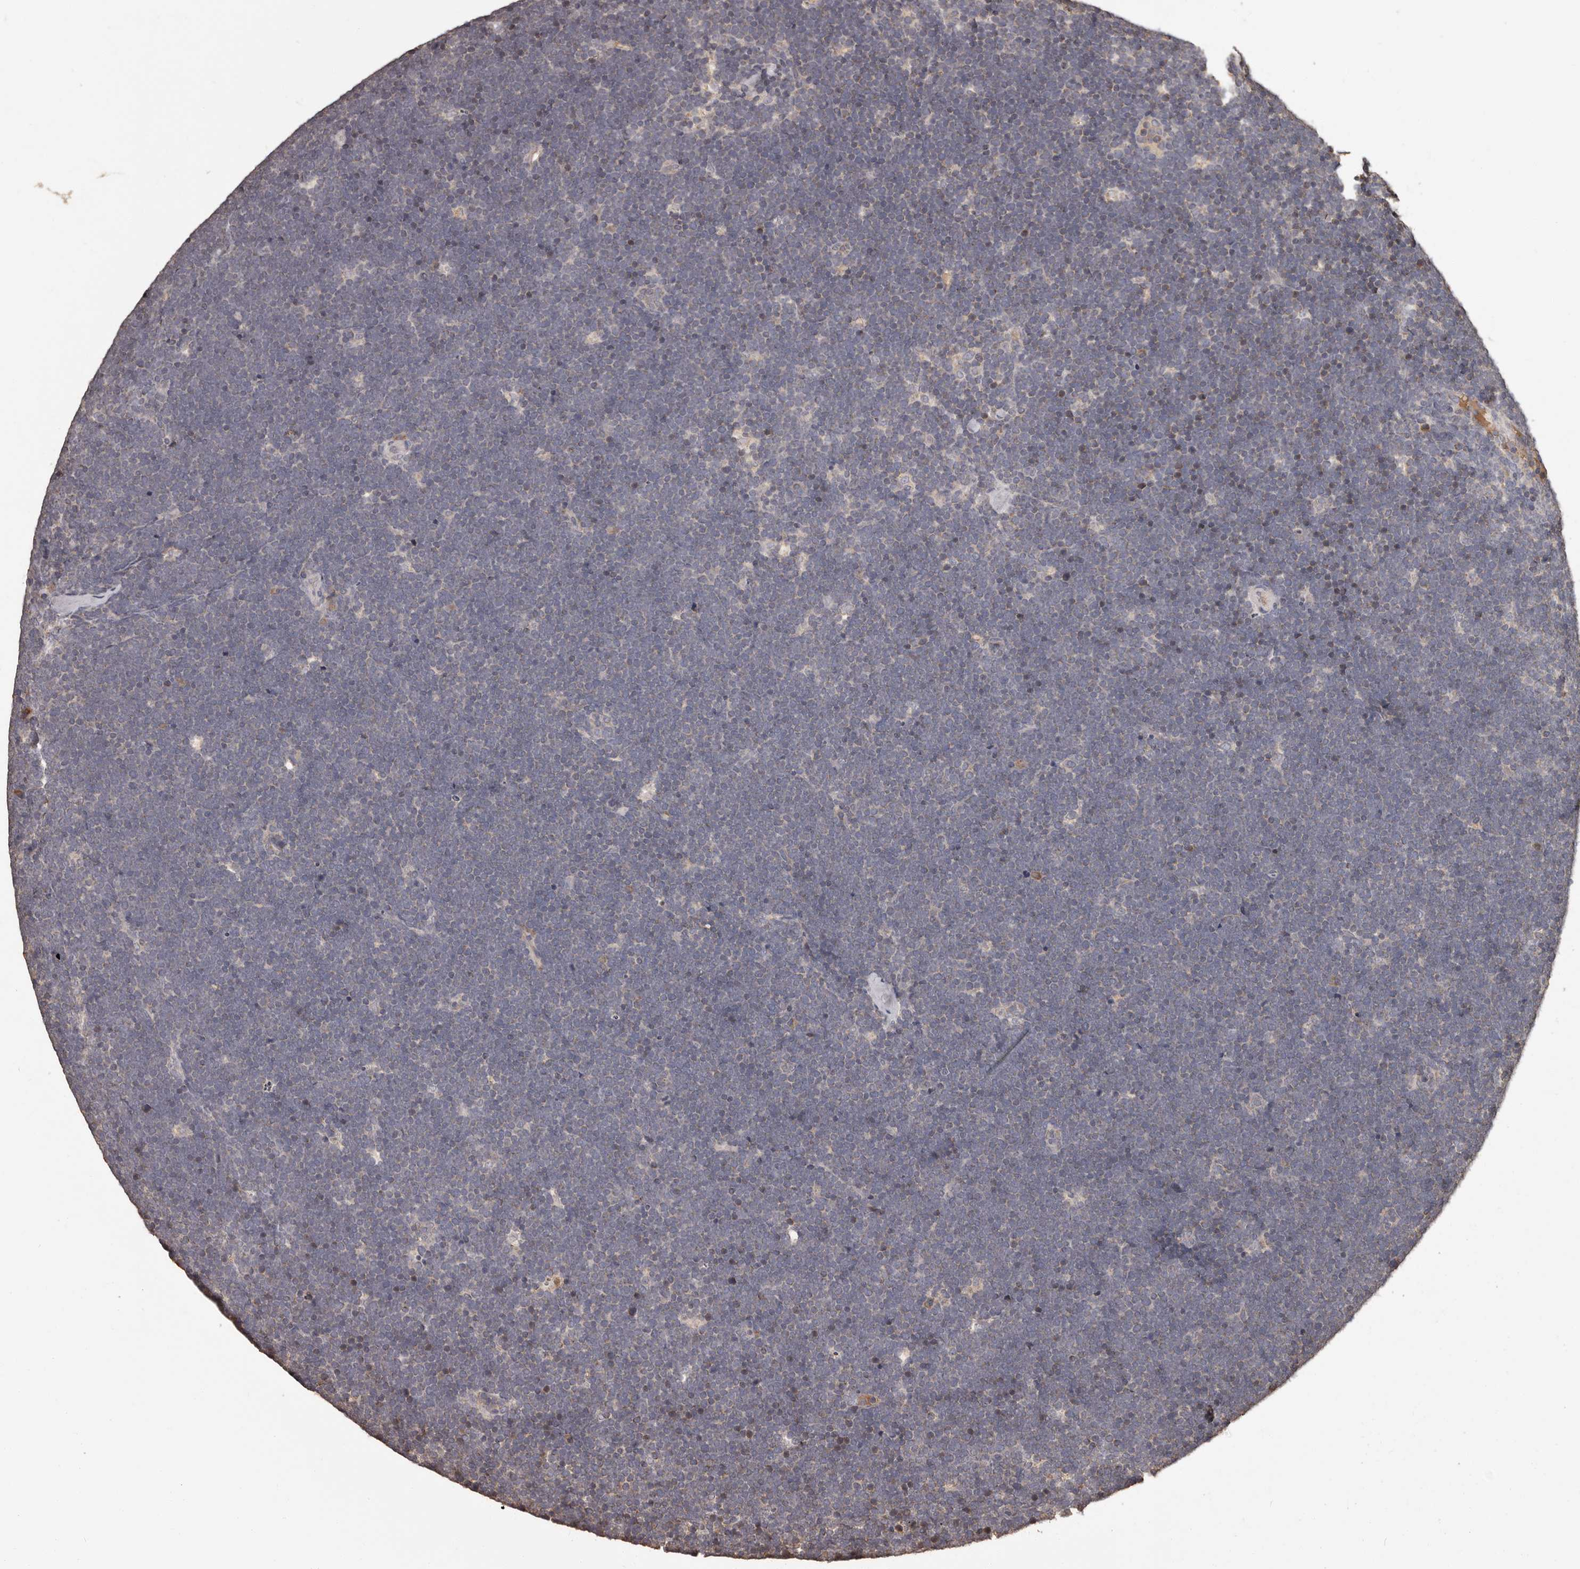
{"staining": {"intensity": "negative", "quantity": "none", "location": "none"}, "tissue": "lymphoma", "cell_type": "Tumor cells", "image_type": "cancer", "snomed": [{"axis": "morphology", "description": "Malignant lymphoma, non-Hodgkin's type, High grade"}, {"axis": "topography", "description": "Lymph node"}], "caption": "Immunohistochemical staining of human lymphoma exhibits no significant expression in tumor cells.", "gene": "MGAT5", "patient": {"sex": "male", "age": 13}}